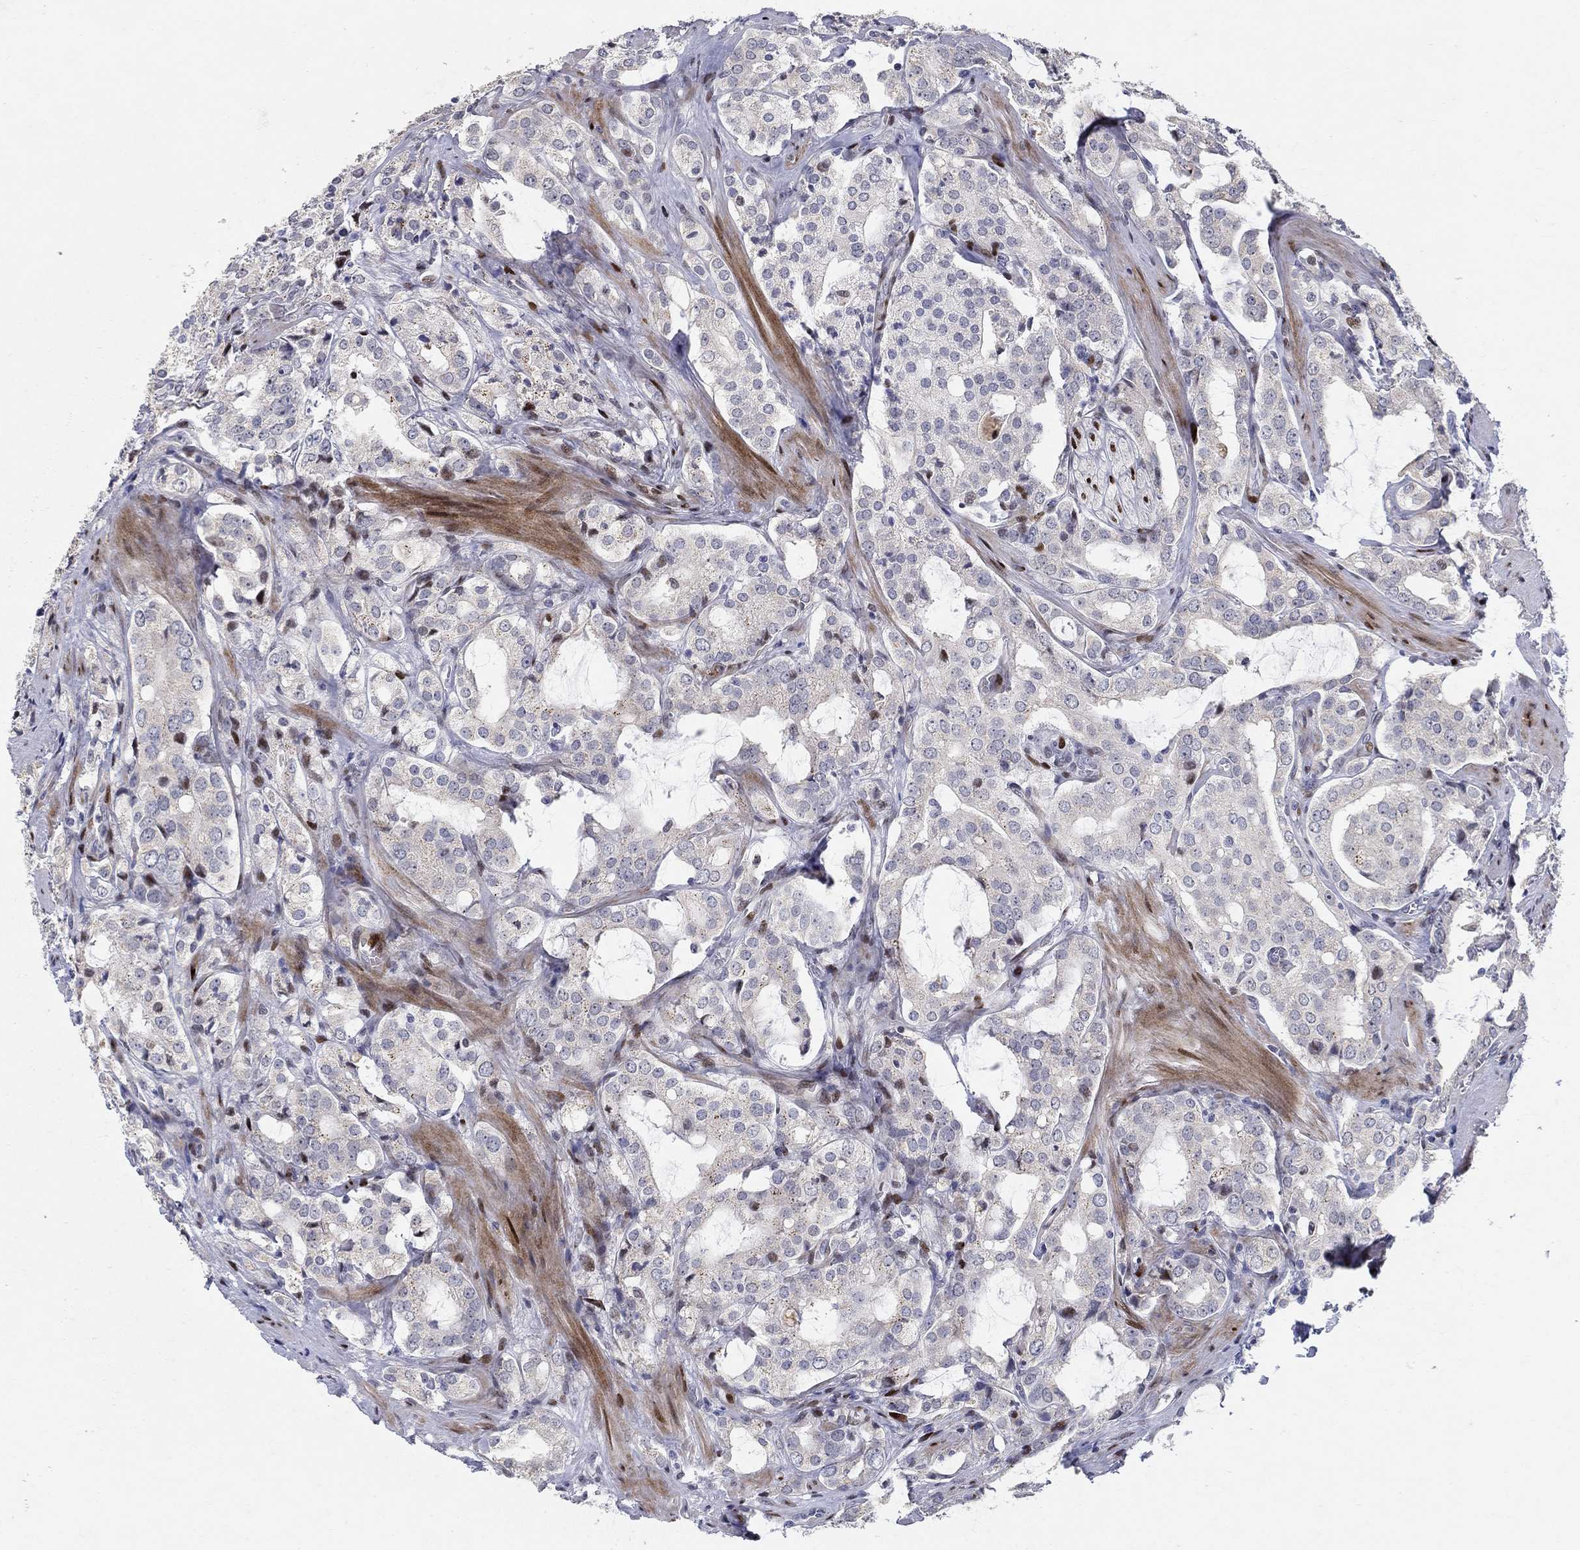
{"staining": {"intensity": "moderate", "quantity": "<25%", "location": "nuclear"}, "tissue": "prostate cancer", "cell_type": "Tumor cells", "image_type": "cancer", "snomed": [{"axis": "morphology", "description": "Adenocarcinoma, NOS"}, {"axis": "topography", "description": "Prostate"}], "caption": "Prostate adenocarcinoma stained with DAB (3,3'-diaminobenzidine) IHC displays low levels of moderate nuclear staining in approximately <25% of tumor cells.", "gene": "RAPGEF5", "patient": {"sex": "male", "age": 66}}